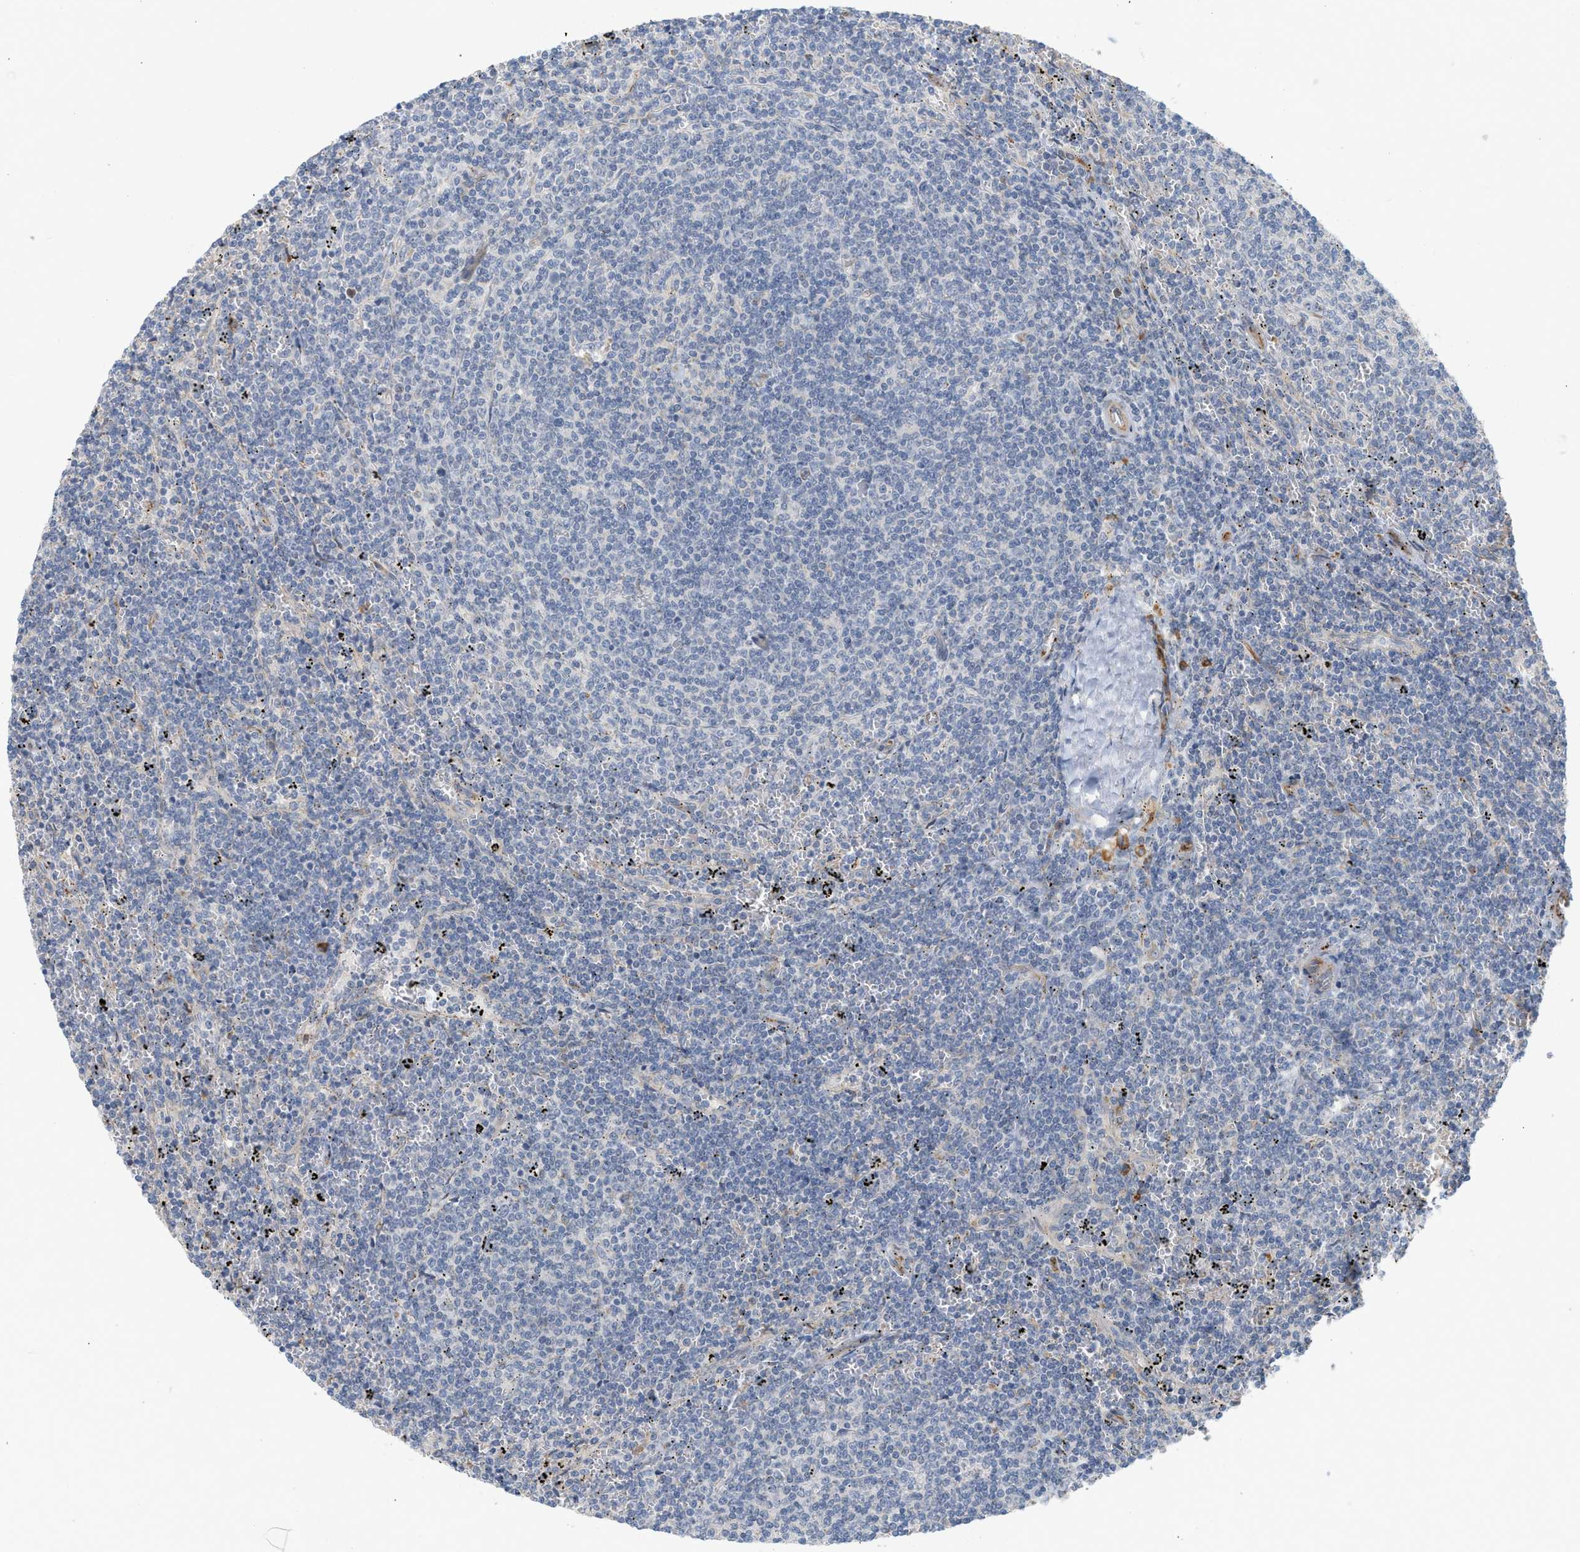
{"staining": {"intensity": "negative", "quantity": "none", "location": "none"}, "tissue": "lymphoma", "cell_type": "Tumor cells", "image_type": "cancer", "snomed": [{"axis": "morphology", "description": "Malignant lymphoma, non-Hodgkin's type, Low grade"}, {"axis": "topography", "description": "Spleen"}], "caption": "Immunohistochemistry (IHC) of low-grade malignant lymphoma, non-Hodgkin's type shows no positivity in tumor cells. Nuclei are stained in blue.", "gene": "SVOP", "patient": {"sex": "female", "age": 50}}